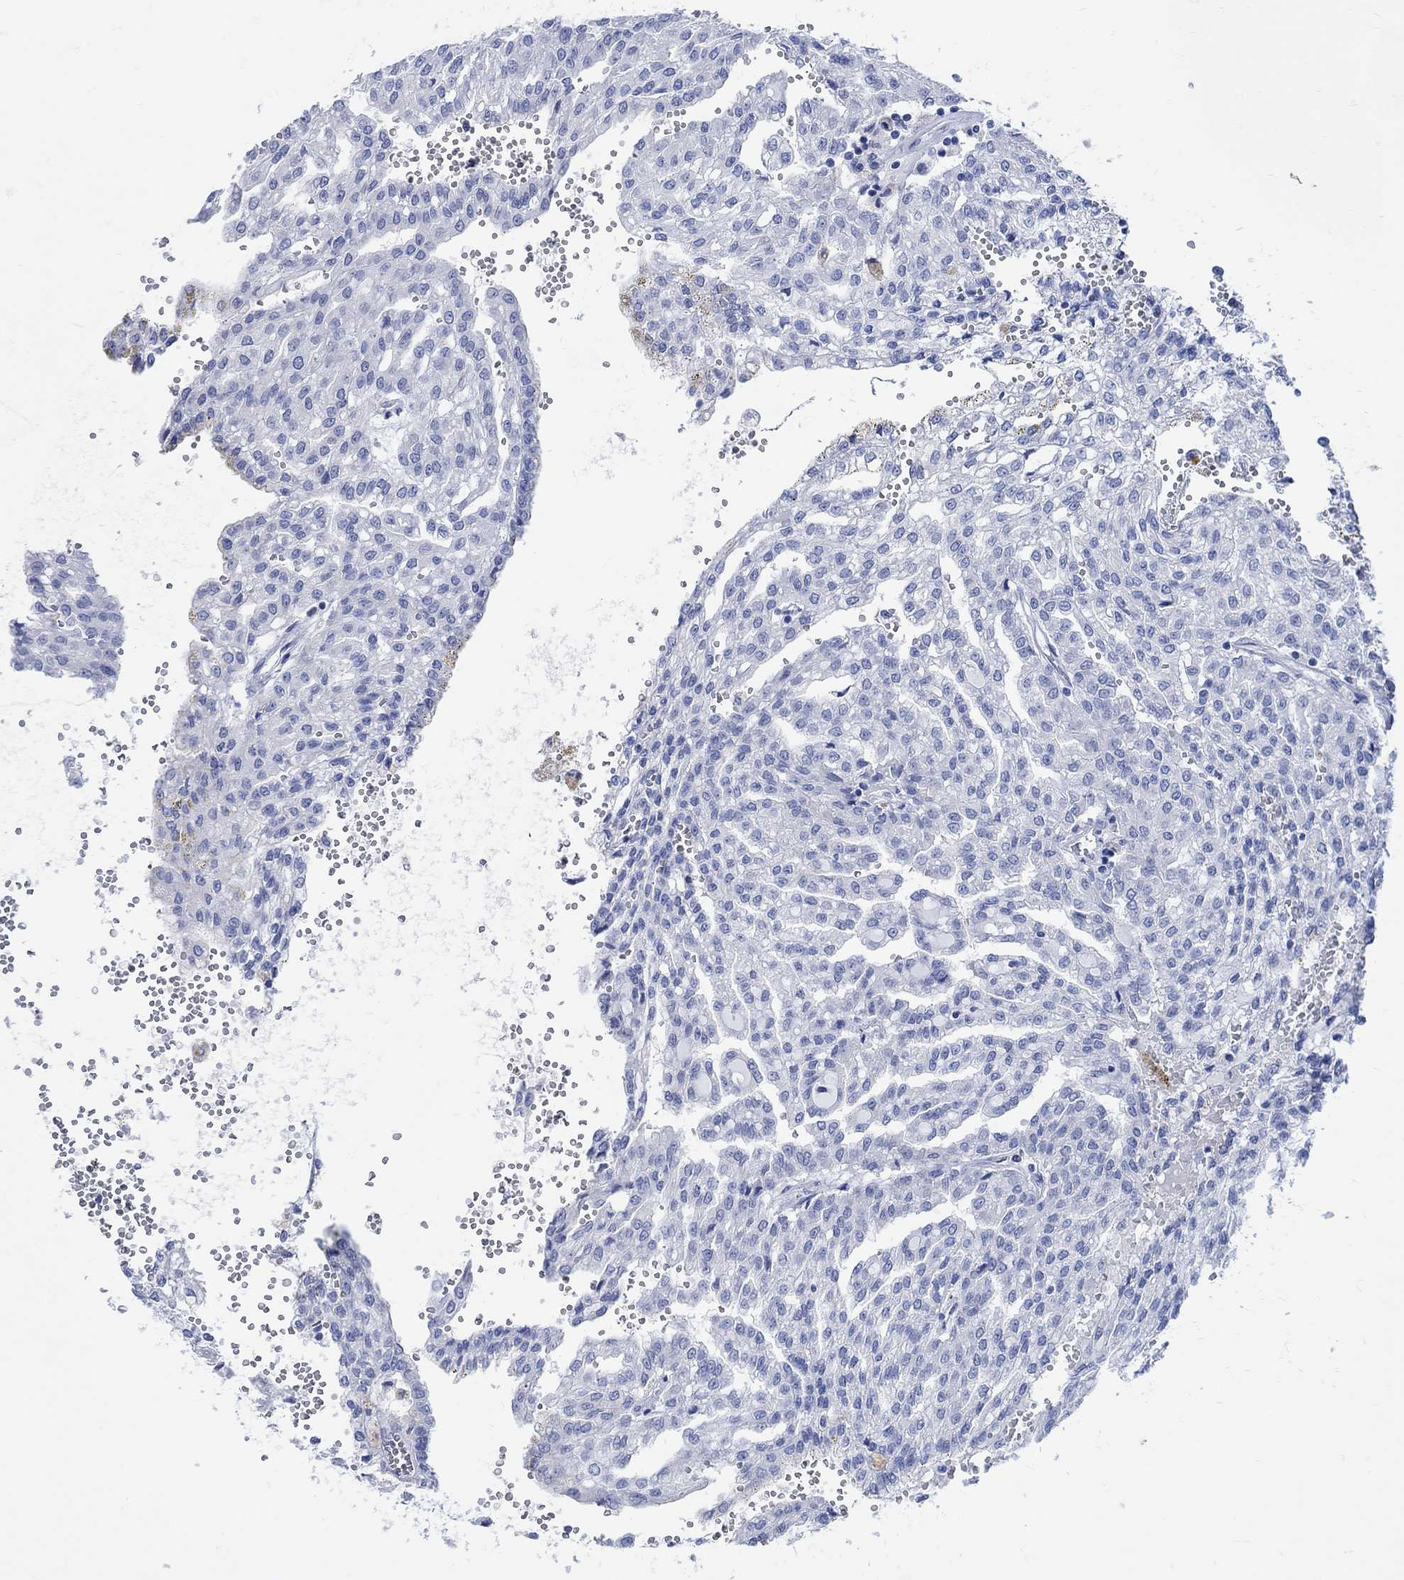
{"staining": {"intensity": "negative", "quantity": "none", "location": "none"}, "tissue": "renal cancer", "cell_type": "Tumor cells", "image_type": "cancer", "snomed": [{"axis": "morphology", "description": "Adenocarcinoma, NOS"}, {"axis": "topography", "description": "Kidney"}], "caption": "Protein analysis of renal cancer (adenocarcinoma) demonstrates no significant expression in tumor cells.", "gene": "CAMK2N1", "patient": {"sex": "male", "age": 63}}